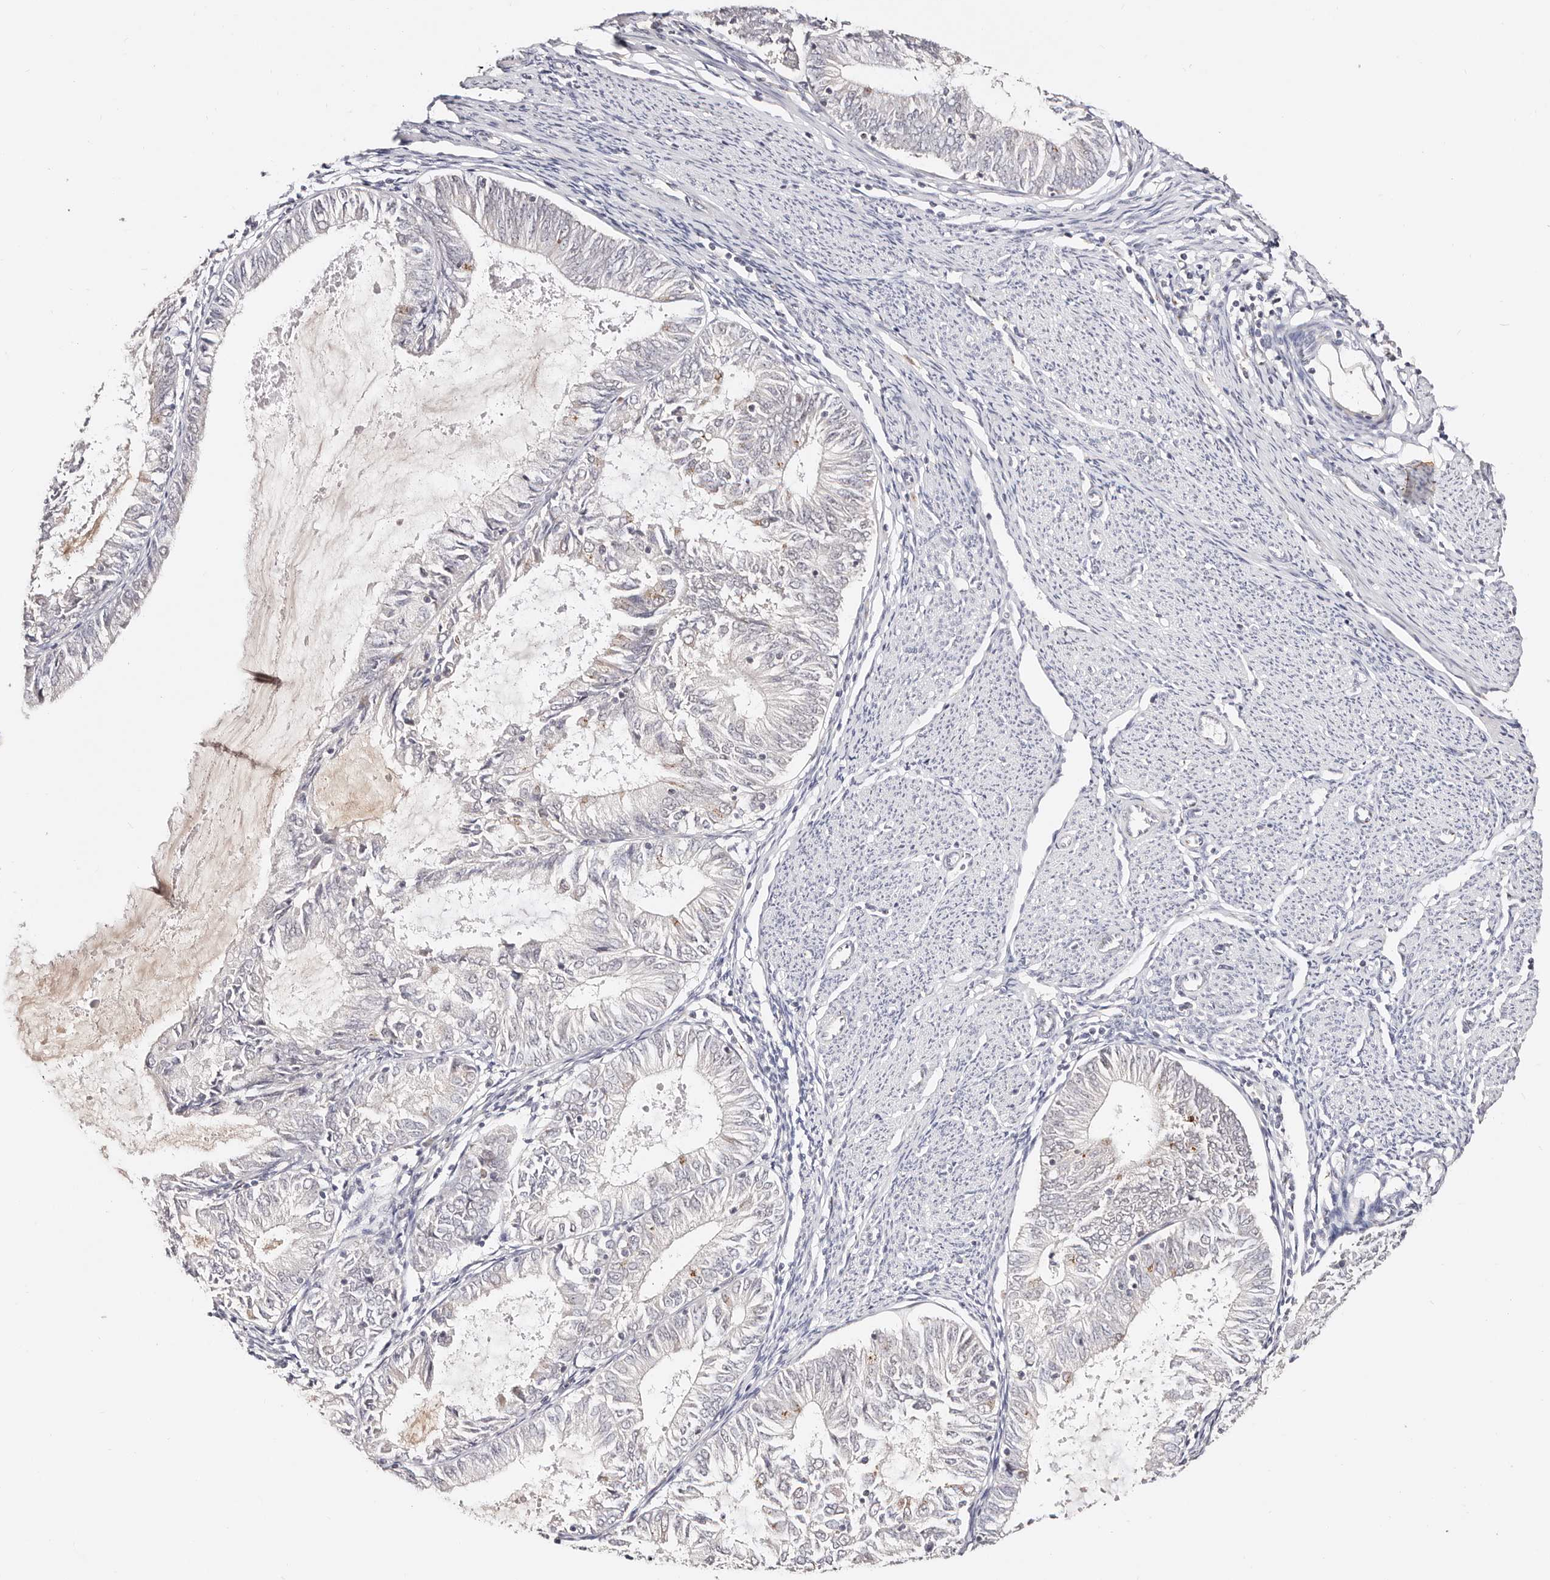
{"staining": {"intensity": "negative", "quantity": "none", "location": "none"}, "tissue": "endometrial cancer", "cell_type": "Tumor cells", "image_type": "cancer", "snomed": [{"axis": "morphology", "description": "Adenocarcinoma, NOS"}, {"axis": "topography", "description": "Endometrium"}], "caption": "Protein analysis of endometrial cancer demonstrates no significant expression in tumor cells.", "gene": "VIPAS39", "patient": {"sex": "female", "age": 57}}